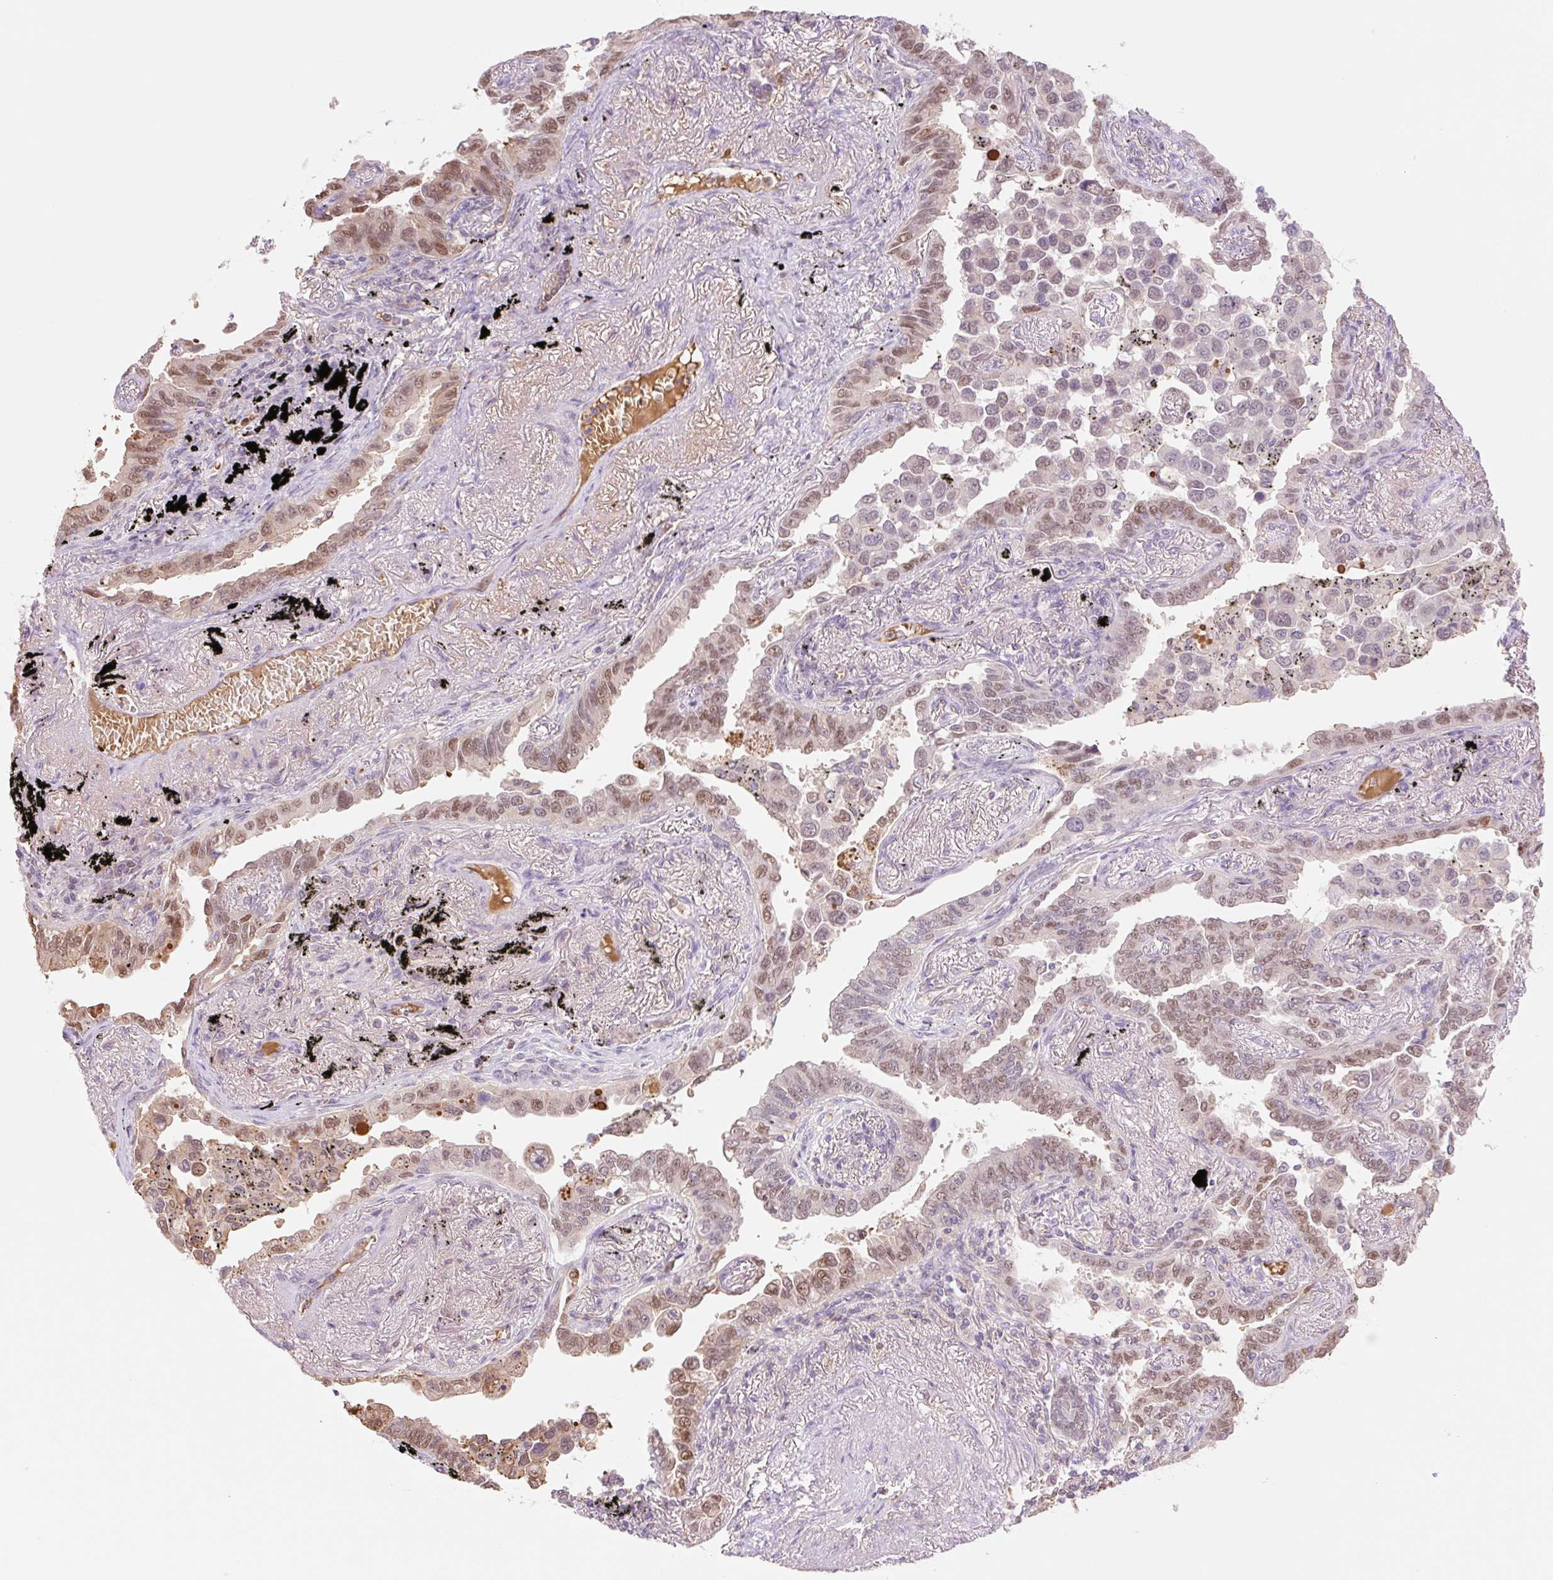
{"staining": {"intensity": "moderate", "quantity": ">75%", "location": "nuclear"}, "tissue": "lung cancer", "cell_type": "Tumor cells", "image_type": "cancer", "snomed": [{"axis": "morphology", "description": "Adenocarcinoma, NOS"}, {"axis": "topography", "description": "Lung"}], "caption": "The immunohistochemical stain highlights moderate nuclear expression in tumor cells of adenocarcinoma (lung) tissue.", "gene": "HEBP1", "patient": {"sex": "male", "age": 67}}